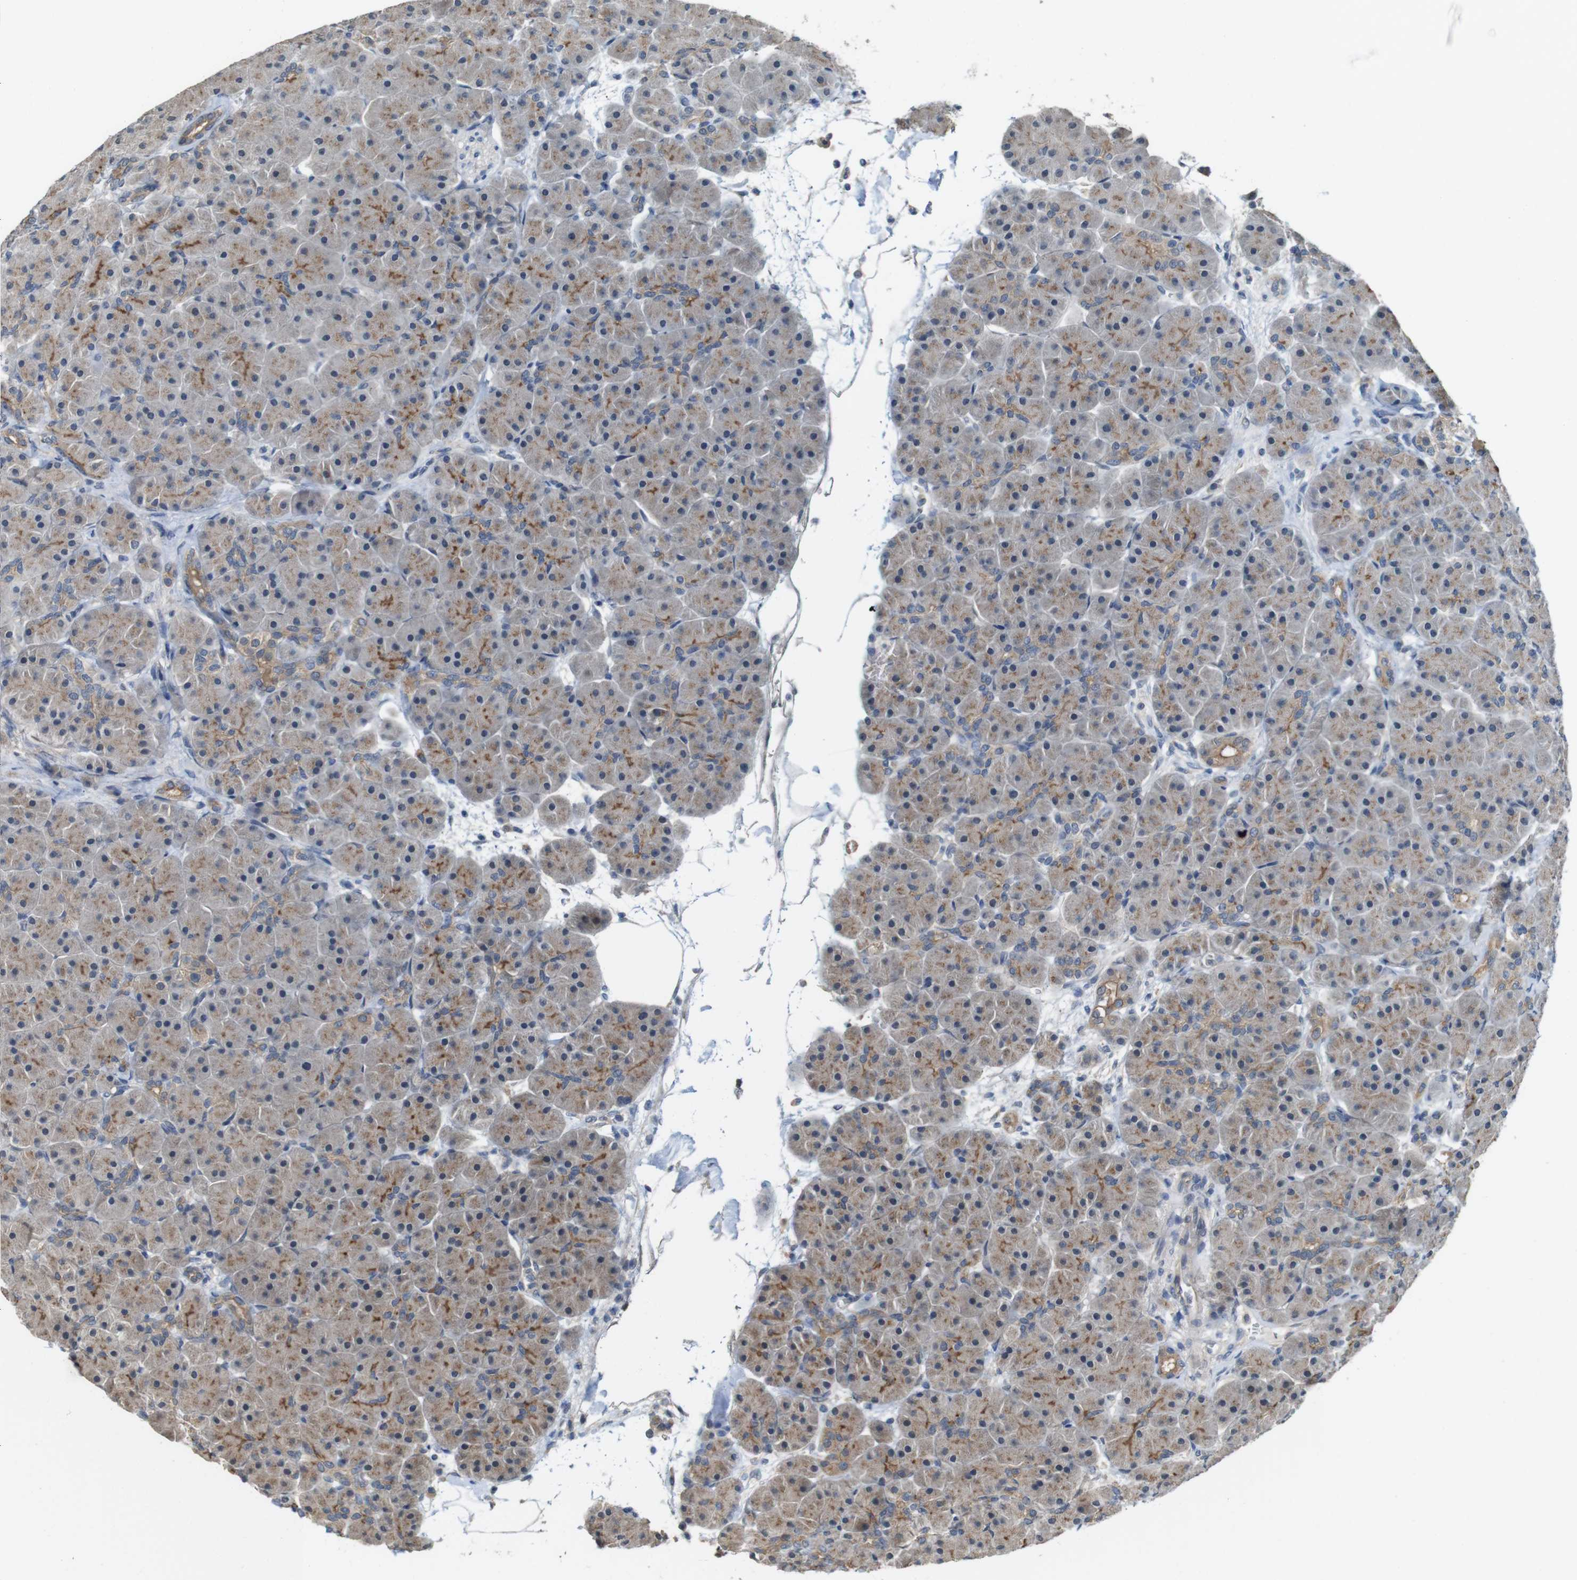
{"staining": {"intensity": "moderate", "quantity": "25%-75%", "location": "cytoplasmic/membranous"}, "tissue": "pancreas", "cell_type": "Exocrine glandular cells", "image_type": "normal", "snomed": [{"axis": "morphology", "description": "Normal tissue, NOS"}, {"axis": "topography", "description": "Pancreas"}], "caption": "Exocrine glandular cells demonstrate medium levels of moderate cytoplasmic/membranous expression in about 25%-75% of cells in benign human pancreas. (Brightfield microscopy of DAB IHC at high magnification).", "gene": "CDC34", "patient": {"sex": "male", "age": 66}}